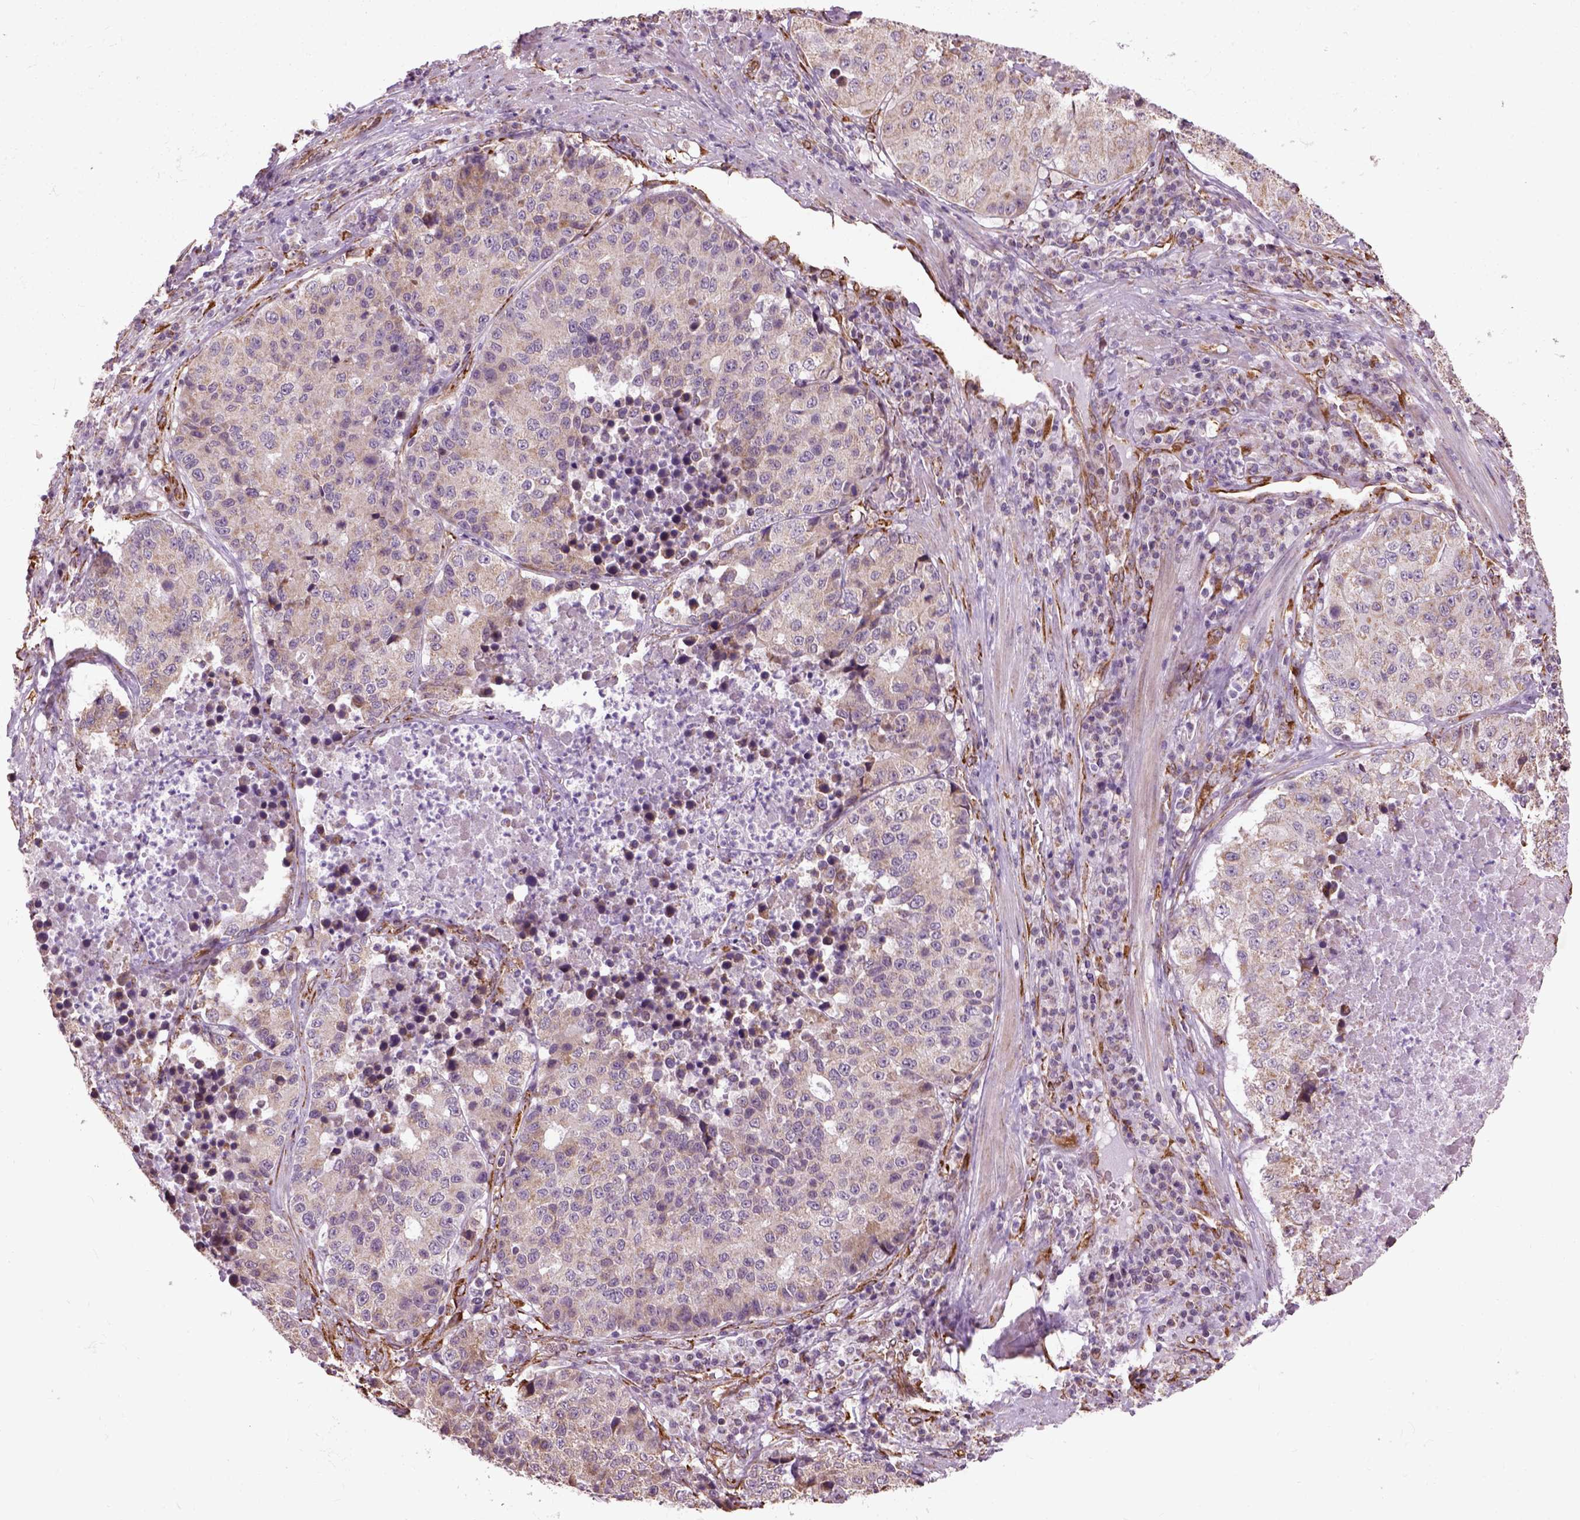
{"staining": {"intensity": "moderate", "quantity": ">75%", "location": "cytoplasmic/membranous"}, "tissue": "stomach cancer", "cell_type": "Tumor cells", "image_type": "cancer", "snomed": [{"axis": "morphology", "description": "Adenocarcinoma, NOS"}, {"axis": "topography", "description": "Stomach"}], "caption": "Protein staining of stomach cancer tissue reveals moderate cytoplasmic/membranous expression in approximately >75% of tumor cells.", "gene": "XK", "patient": {"sex": "male", "age": 71}}